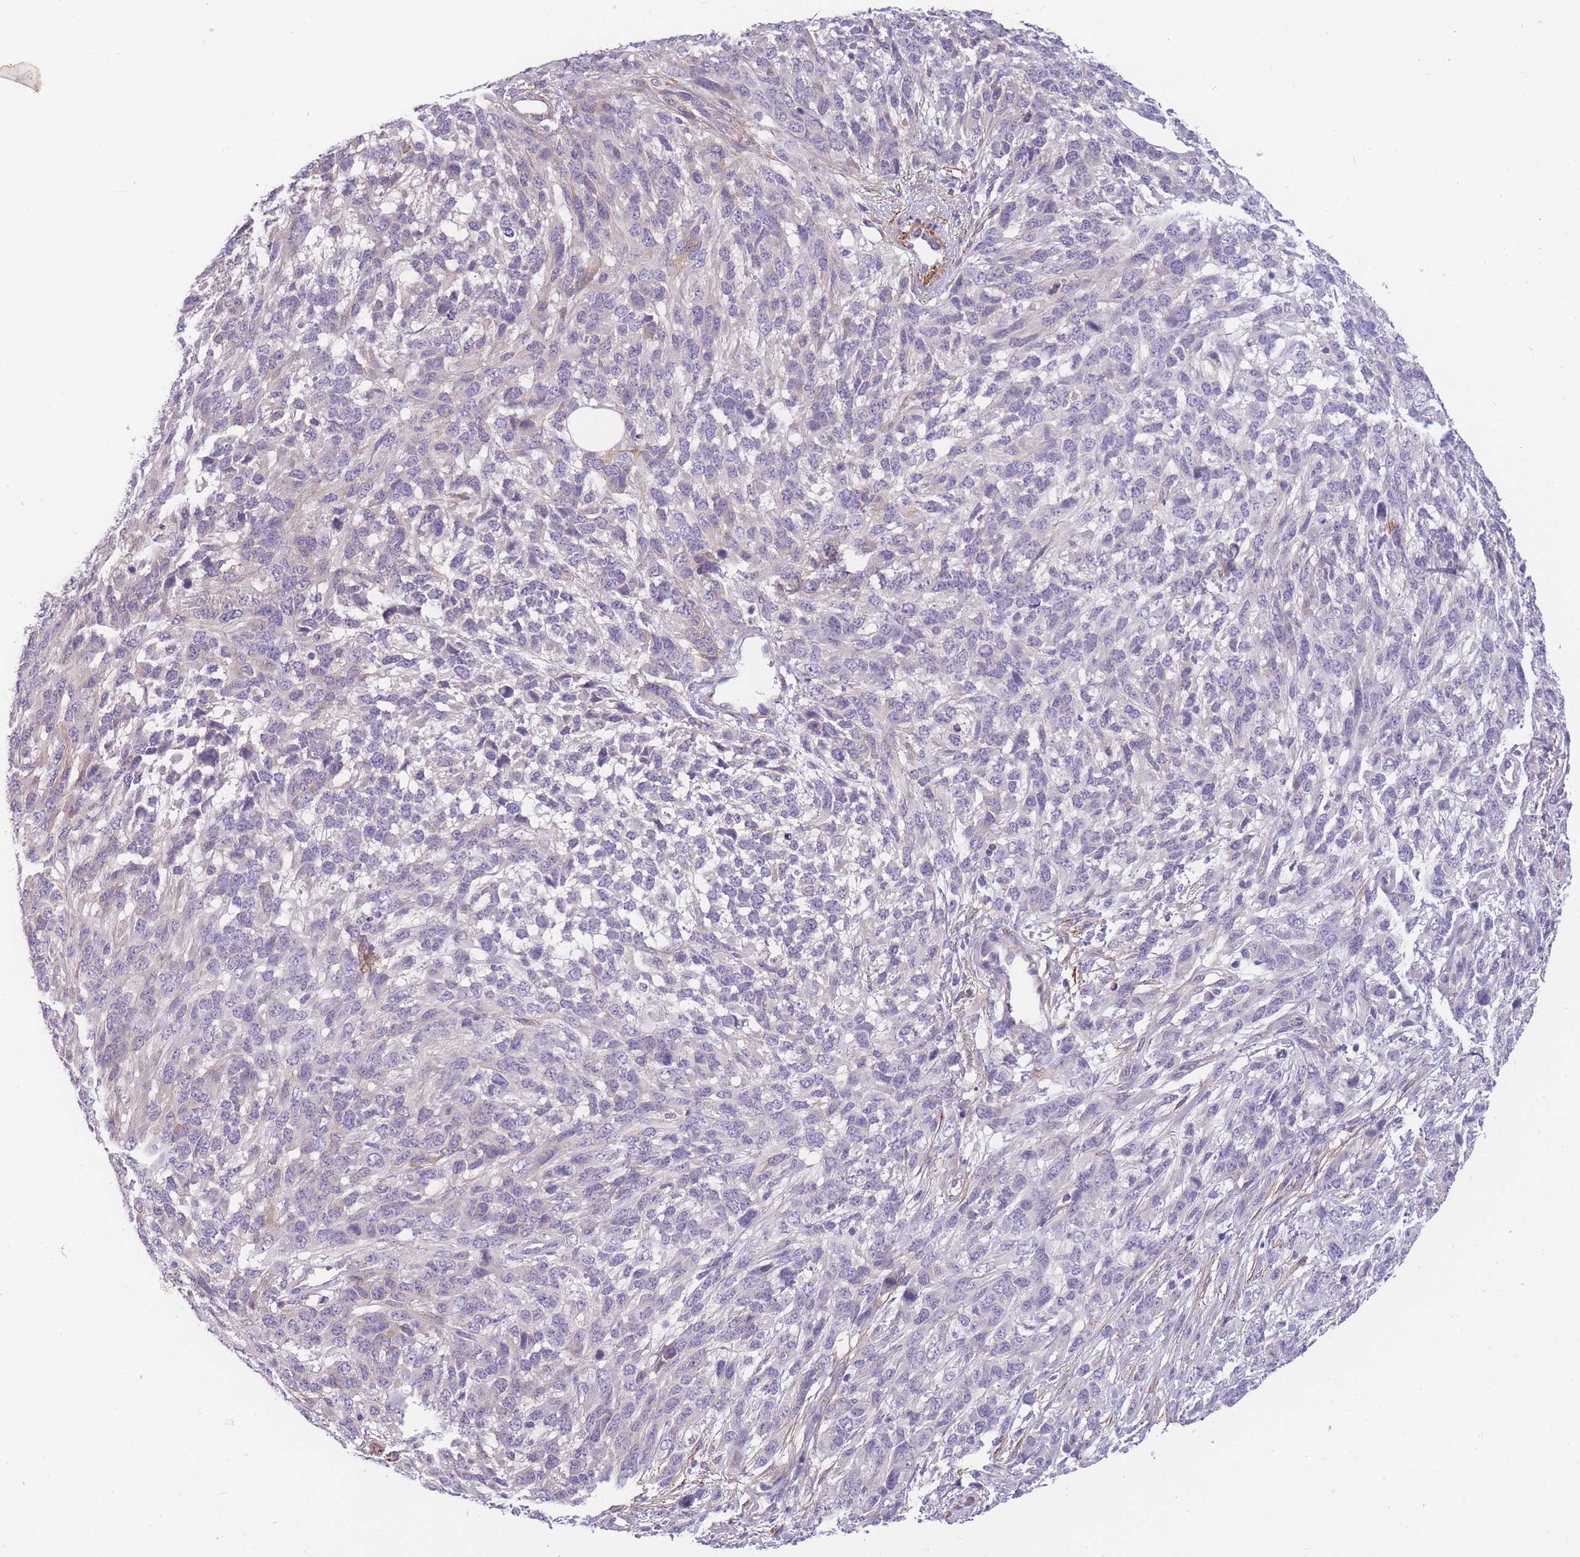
{"staining": {"intensity": "negative", "quantity": "none", "location": "none"}, "tissue": "melanoma", "cell_type": "Tumor cells", "image_type": "cancer", "snomed": [{"axis": "morphology", "description": "Normal morphology"}, {"axis": "morphology", "description": "Malignant melanoma, NOS"}, {"axis": "topography", "description": "Skin"}], "caption": "This is a micrograph of IHC staining of malignant melanoma, which shows no expression in tumor cells.", "gene": "FAM124A", "patient": {"sex": "female", "age": 72}}